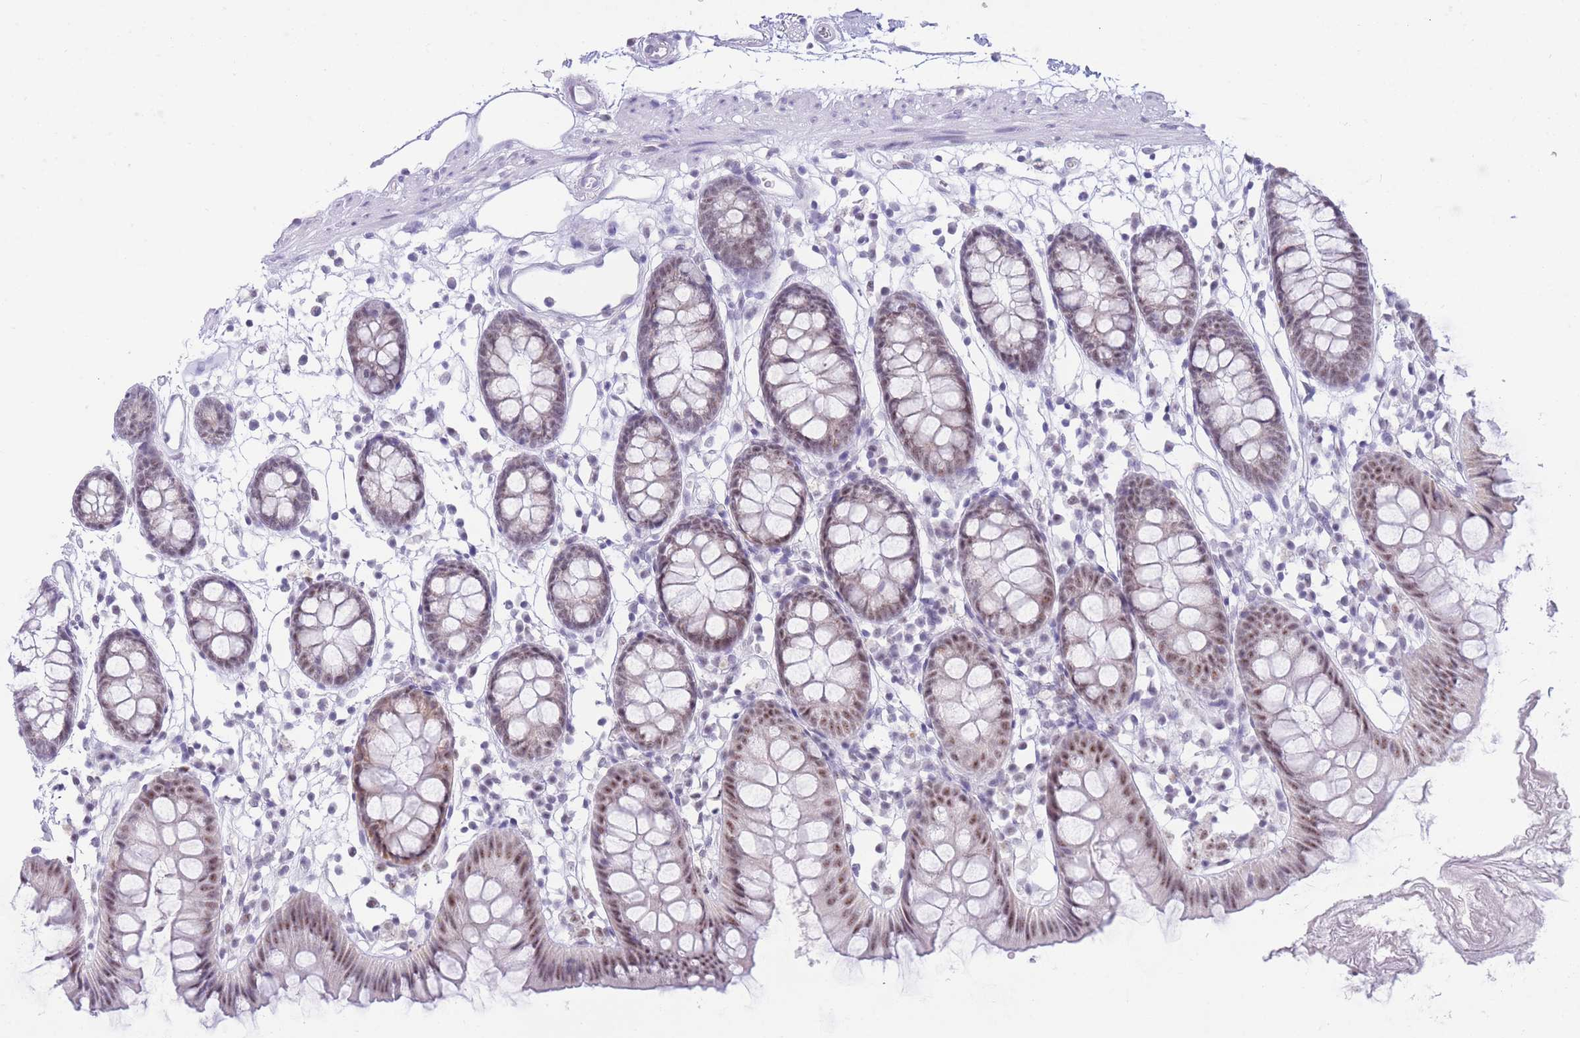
{"staining": {"intensity": "negative", "quantity": "none", "location": "none"}, "tissue": "colon", "cell_type": "Endothelial cells", "image_type": "normal", "snomed": [{"axis": "morphology", "description": "Normal tissue, NOS"}, {"axis": "topography", "description": "Colon"}], "caption": "IHC of normal human colon displays no positivity in endothelial cells. (DAB (3,3'-diaminobenzidine) immunohistochemistry with hematoxylin counter stain).", "gene": "CYP2B6", "patient": {"sex": "female", "age": 84}}